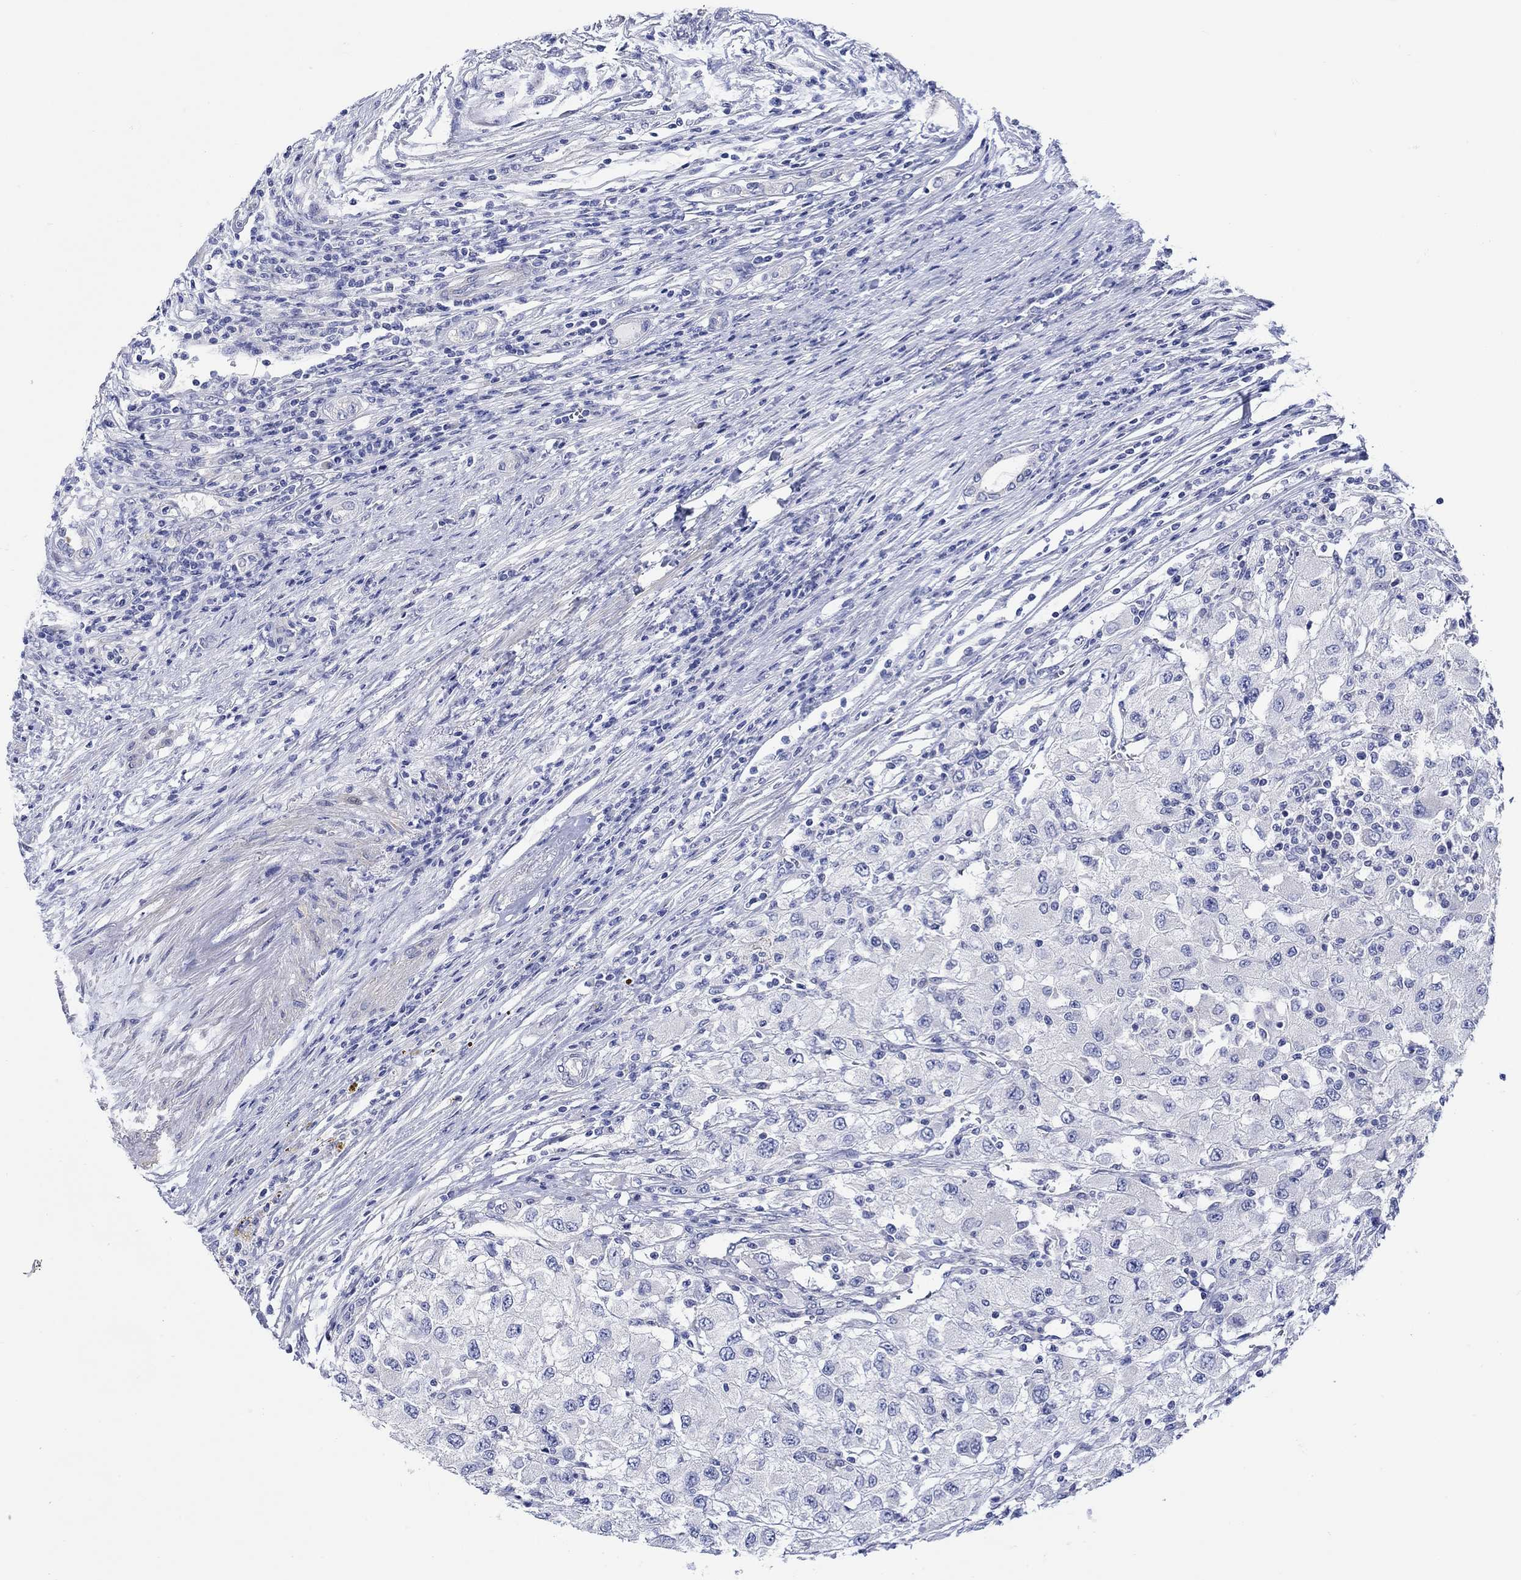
{"staining": {"intensity": "negative", "quantity": "none", "location": "none"}, "tissue": "renal cancer", "cell_type": "Tumor cells", "image_type": "cancer", "snomed": [{"axis": "morphology", "description": "Adenocarcinoma, NOS"}, {"axis": "topography", "description": "Kidney"}], "caption": "High magnification brightfield microscopy of renal cancer (adenocarcinoma) stained with DAB (3,3'-diaminobenzidine) (brown) and counterstained with hematoxylin (blue): tumor cells show no significant positivity.", "gene": "KRT222", "patient": {"sex": "female", "age": 67}}